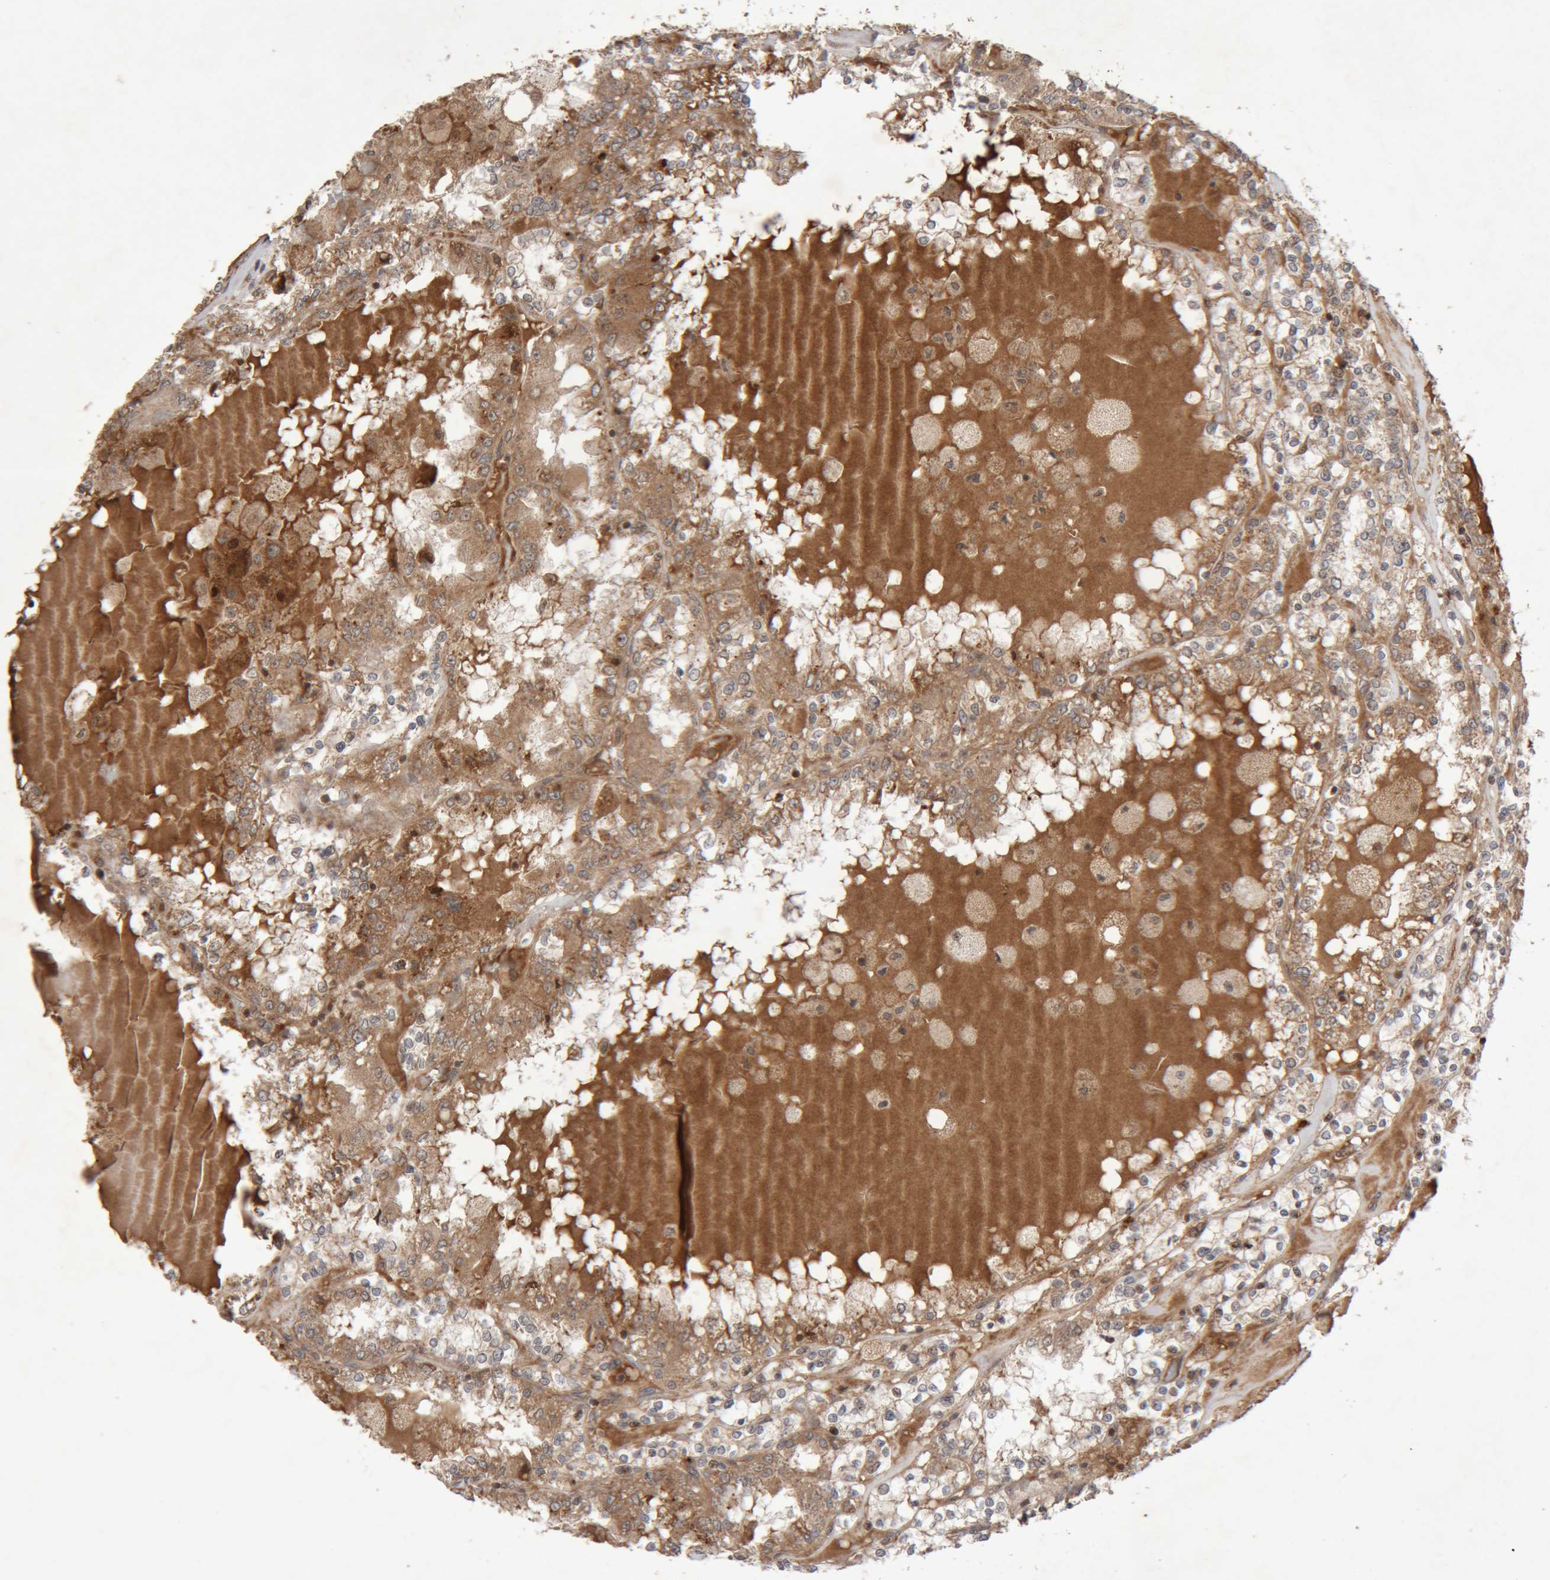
{"staining": {"intensity": "moderate", "quantity": ">75%", "location": "cytoplasmic/membranous"}, "tissue": "renal cancer", "cell_type": "Tumor cells", "image_type": "cancer", "snomed": [{"axis": "morphology", "description": "Adenocarcinoma, NOS"}, {"axis": "topography", "description": "Kidney"}], "caption": "IHC (DAB (3,3'-diaminobenzidine)) staining of human renal adenocarcinoma shows moderate cytoplasmic/membranous protein expression in about >75% of tumor cells. Using DAB (brown) and hematoxylin (blue) stains, captured at high magnification using brightfield microscopy.", "gene": "KIF21B", "patient": {"sex": "female", "age": 56}}